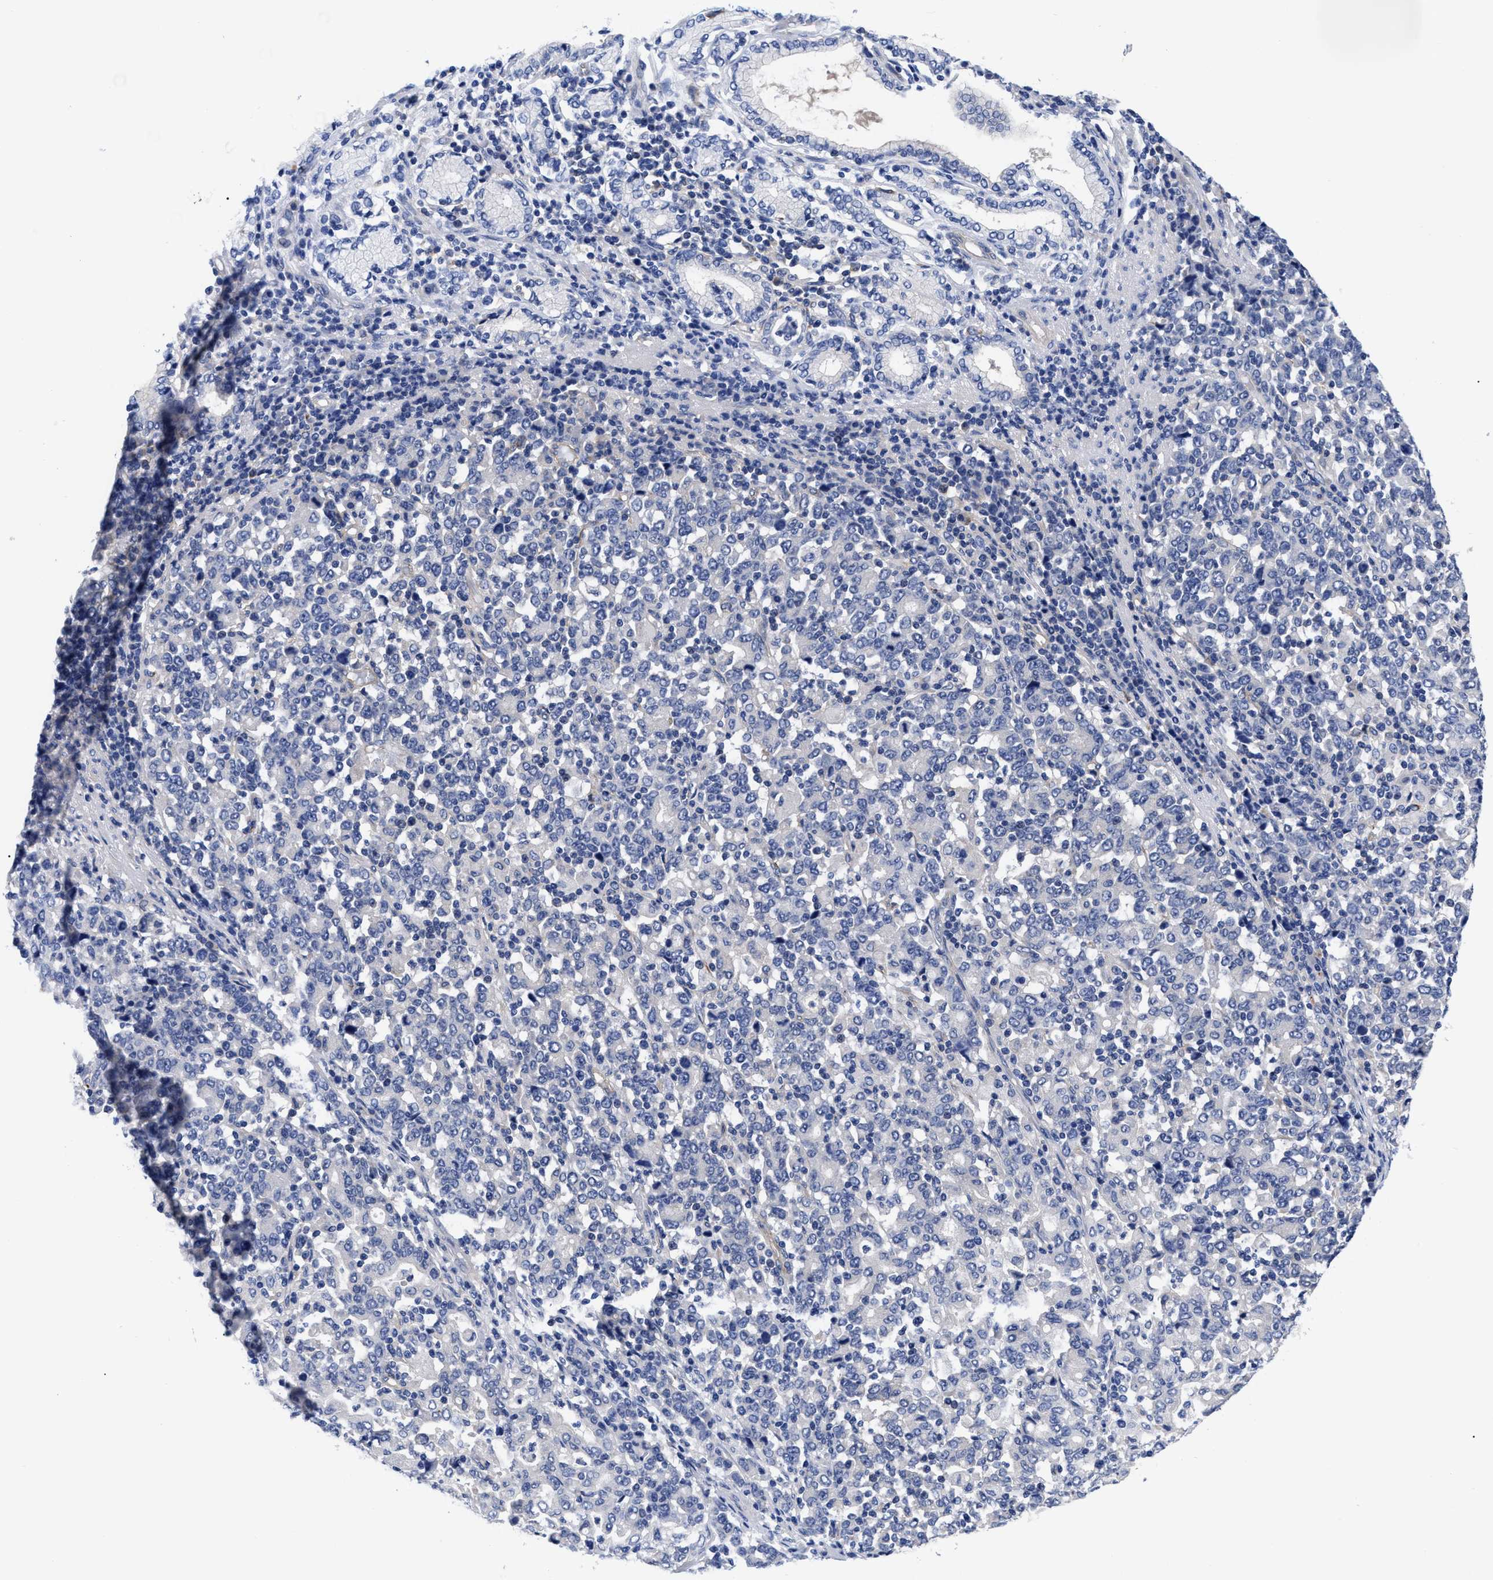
{"staining": {"intensity": "negative", "quantity": "none", "location": "none"}, "tissue": "stomach cancer", "cell_type": "Tumor cells", "image_type": "cancer", "snomed": [{"axis": "morphology", "description": "Adenocarcinoma, NOS"}, {"axis": "topography", "description": "Stomach, upper"}], "caption": "This is an immunohistochemistry image of human stomach cancer (adenocarcinoma). There is no positivity in tumor cells.", "gene": "IRAG2", "patient": {"sex": "male", "age": 69}}